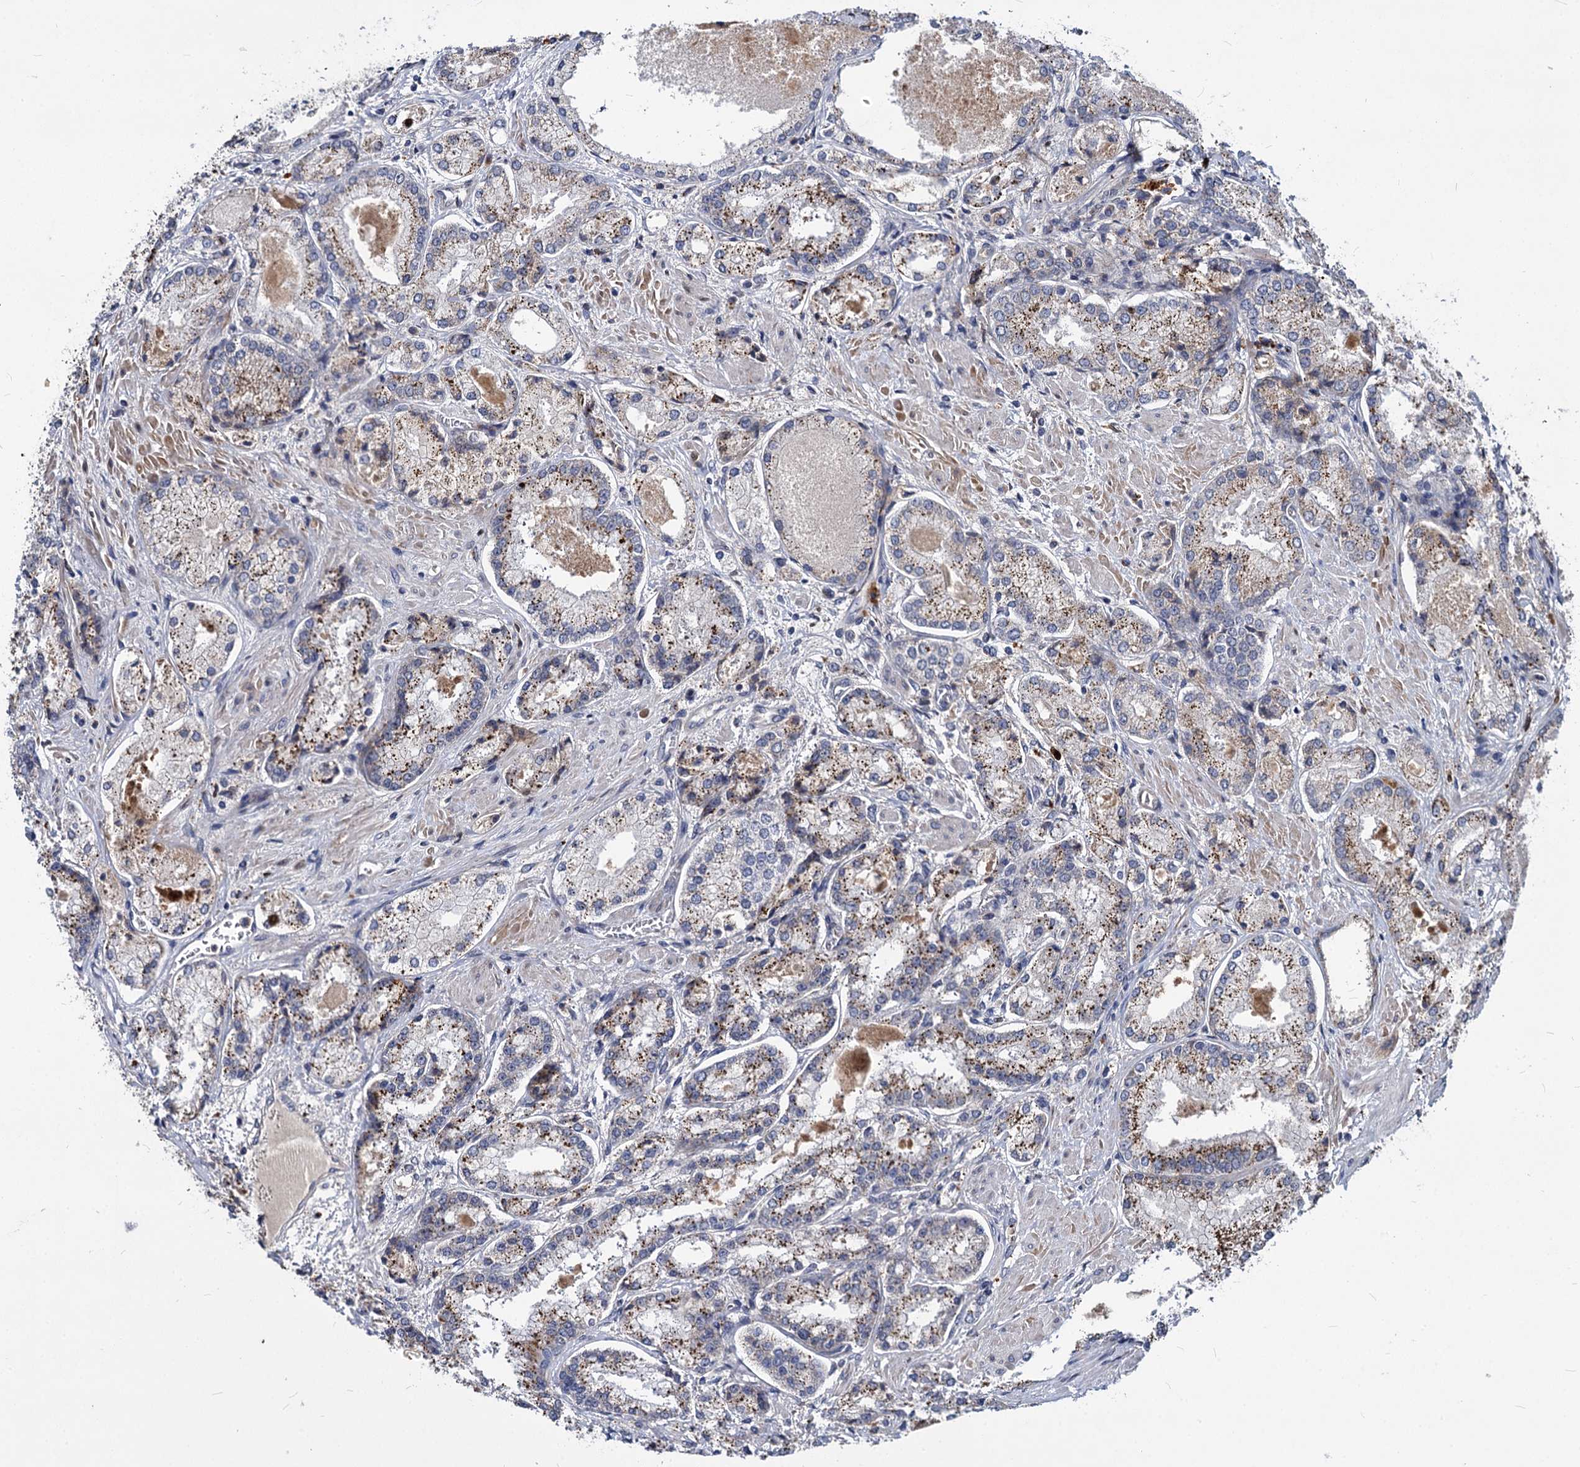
{"staining": {"intensity": "moderate", "quantity": ">75%", "location": "cytoplasmic/membranous"}, "tissue": "prostate cancer", "cell_type": "Tumor cells", "image_type": "cancer", "snomed": [{"axis": "morphology", "description": "Adenocarcinoma, Low grade"}, {"axis": "topography", "description": "Prostate"}], "caption": "Low-grade adenocarcinoma (prostate) stained for a protein (brown) reveals moderate cytoplasmic/membranous positive positivity in approximately >75% of tumor cells.", "gene": "C11orf86", "patient": {"sex": "male", "age": 74}}